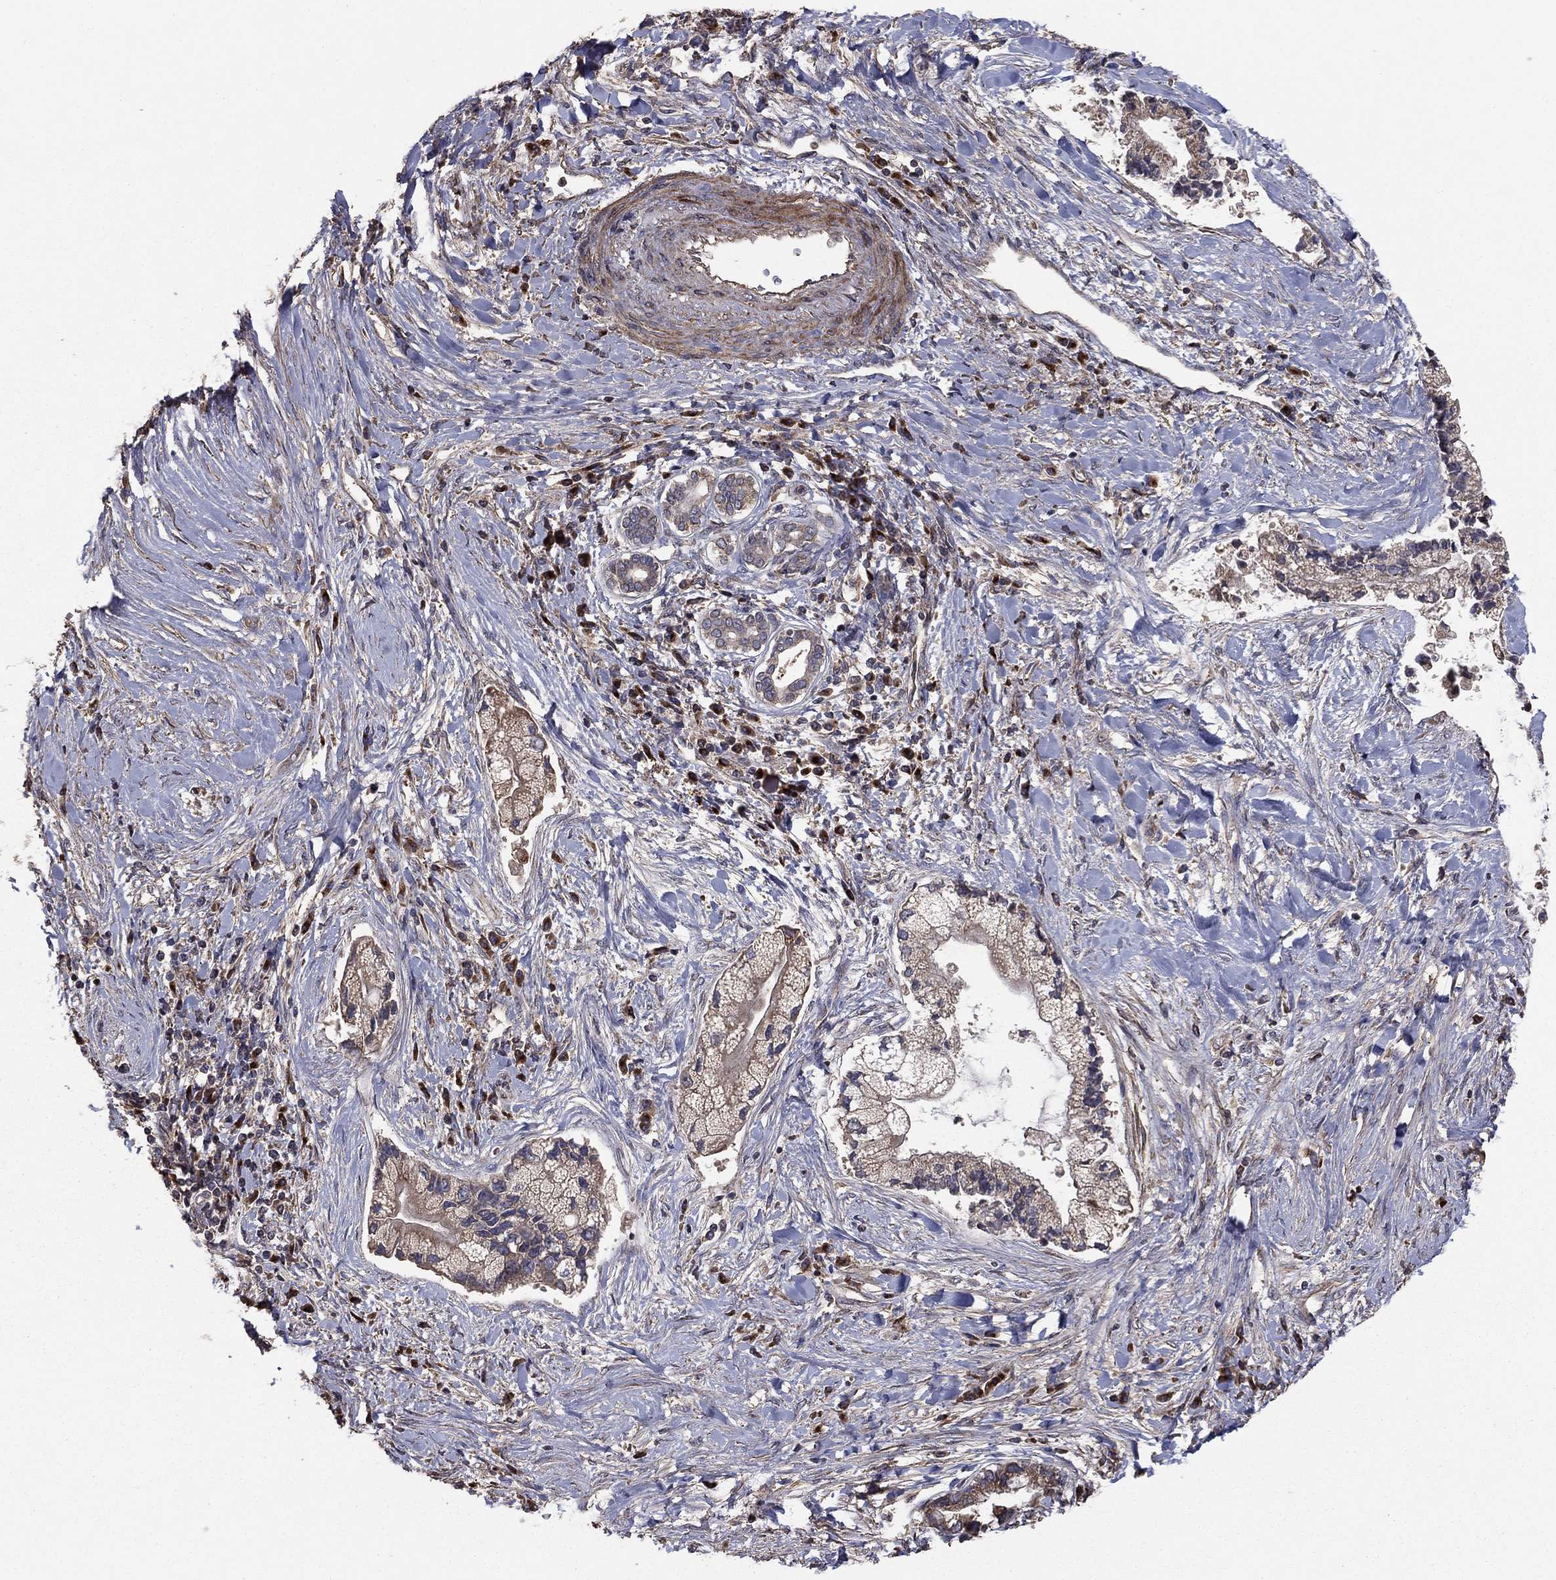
{"staining": {"intensity": "moderate", "quantity": ">75%", "location": "cytoplasmic/membranous"}, "tissue": "liver cancer", "cell_type": "Tumor cells", "image_type": "cancer", "snomed": [{"axis": "morphology", "description": "Cholangiocarcinoma"}, {"axis": "topography", "description": "Liver"}], "caption": "Protein analysis of cholangiocarcinoma (liver) tissue shows moderate cytoplasmic/membranous expression in approximately >75% of tumor cells. Immunohistochemistry (ihc) stains the protein in brown and the nuclei are stained blue.", "gene": "FLT4", "patient": {"sex": "male", "age": 50}}